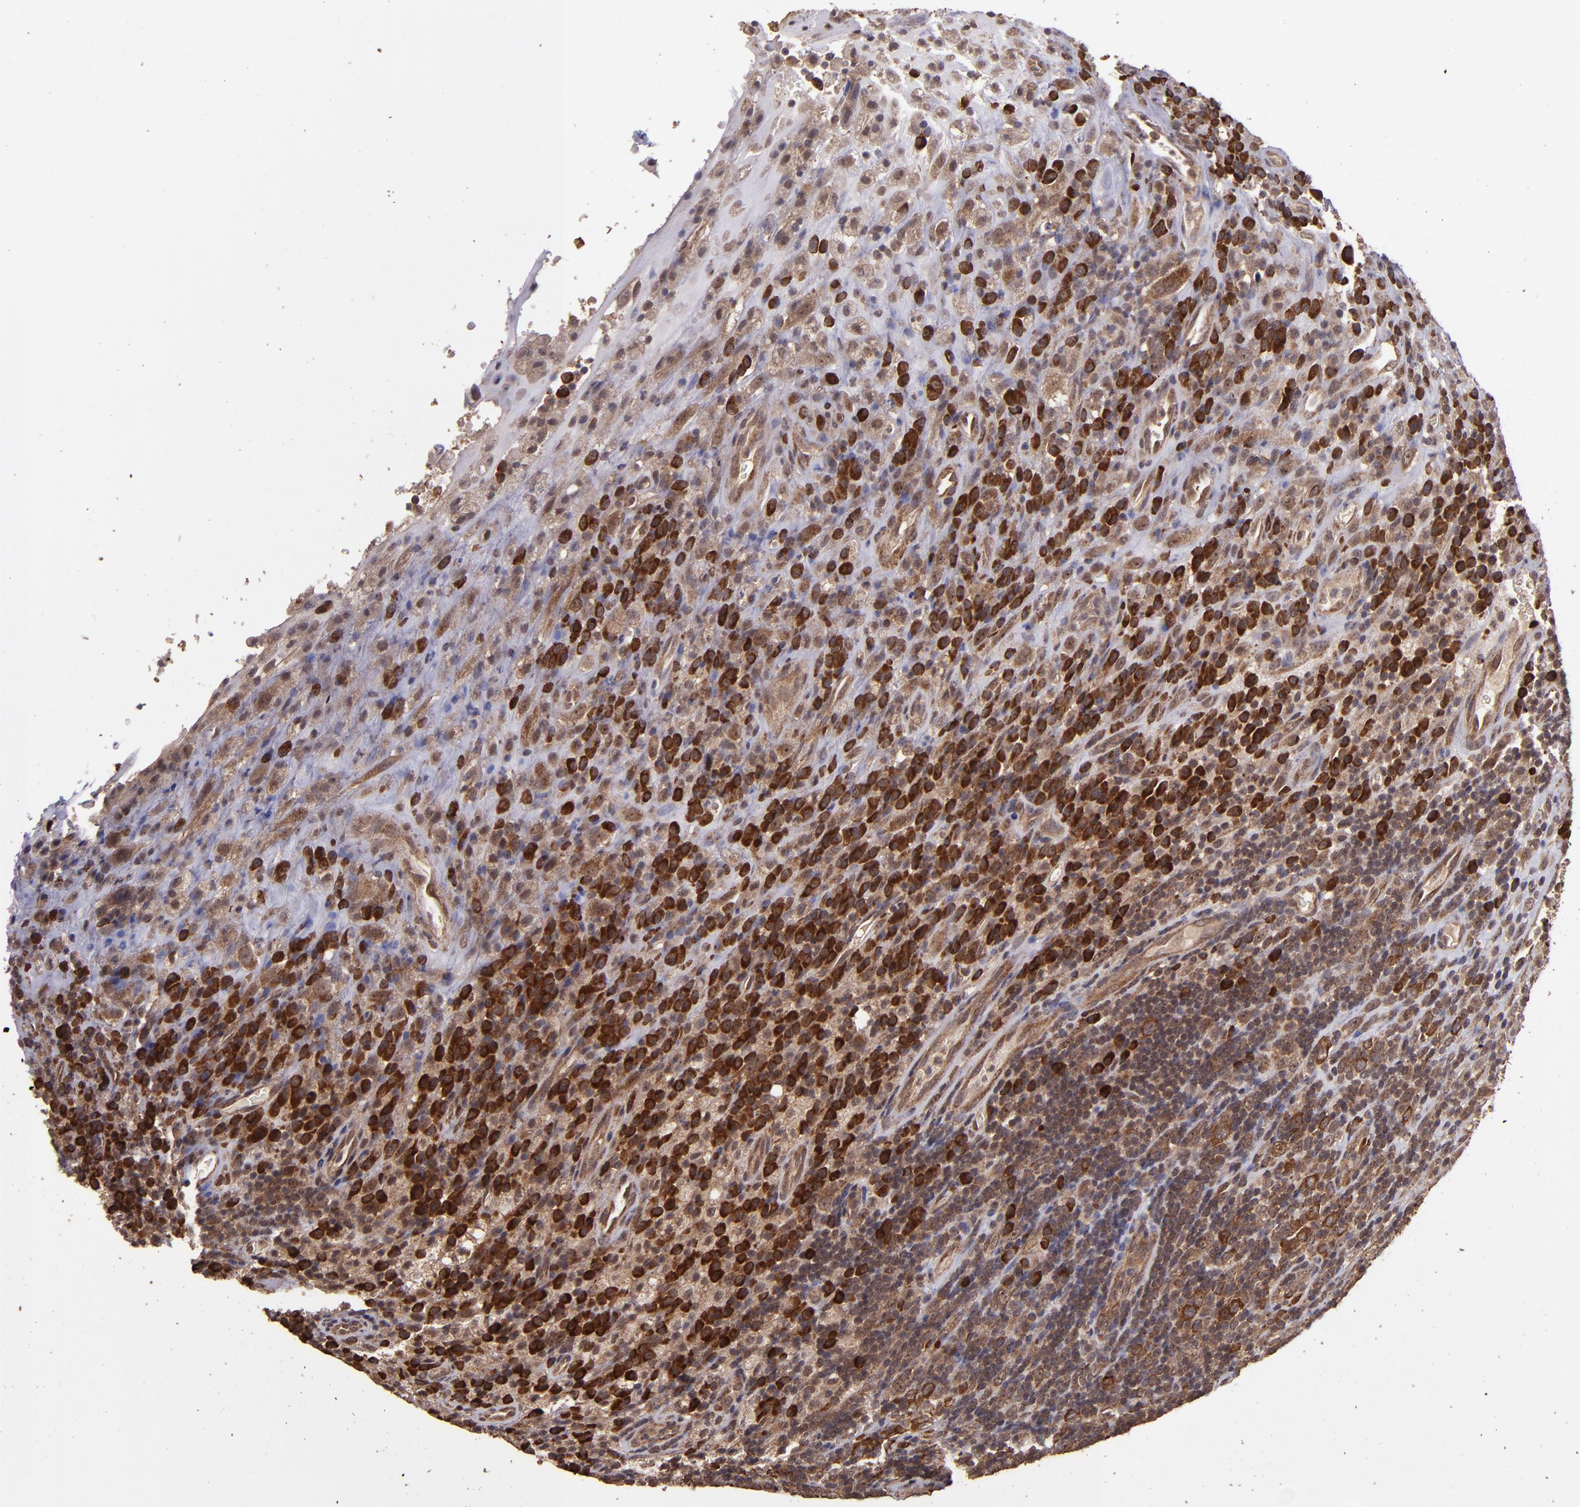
{"staining": {"intensity": "strong", "quantity": ">75%", "location": "cytoplasmic/membranous"}, "tissue": "testis cancer", "cell_type": "Tumor cells", "image_type": "cancer", "snomed": [{"axis": "morphology", "description": "Necrosis, NOS"}, {"axis": "morphology", "description": "Carcinoma, Embryonal, NOS"}, {"axis": "topography", "description": "Testis"}], "caption": "Immunohistochemical staining of testis cancer displays high levels of strong cytoplasmic/membranous staining in approximately >75% of tumor cells.", "gene": "USP51", "patient": {"sex": "male", "age": 19}}